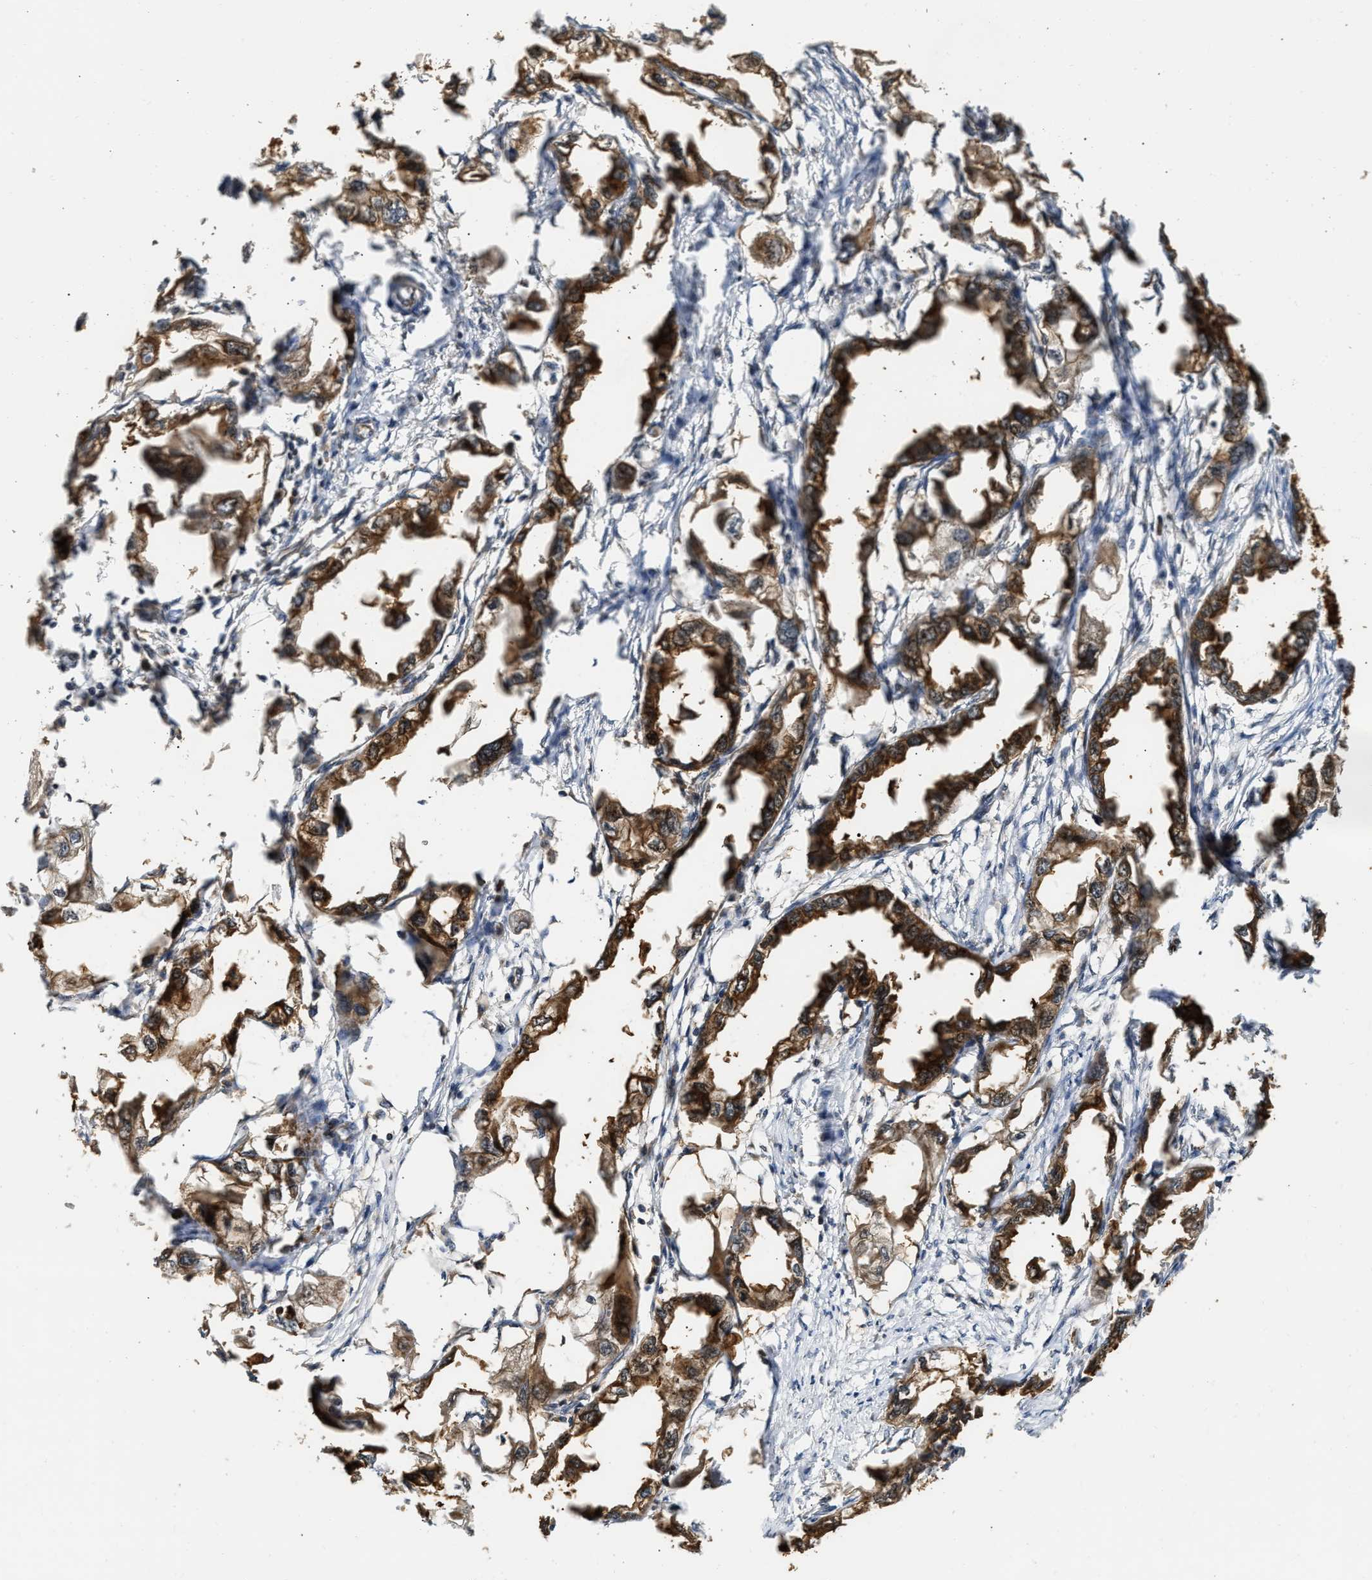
{"staining": {"intensity": "moderate", "quantity": ">75%", "location": "cytoplasmic/membranous"}, "tissue": "endometrial cancer", "cell_type": "Tumor cells", "image_type": "cancer", "snomed": [{"axis": "morphology", "description": "Adenocarcinoma, NOS"}, {"axis": "topography", "description": "Endometrium"}], "caption": "Immunohistochemical staining of adenocarcinoma (endometrial) displays medium levels of moderate cytoplasmic/membranous positivity in about >75% of tumor cells.", "gene": "EXTL2", "patient": {"sex": "female", "age": 67}}